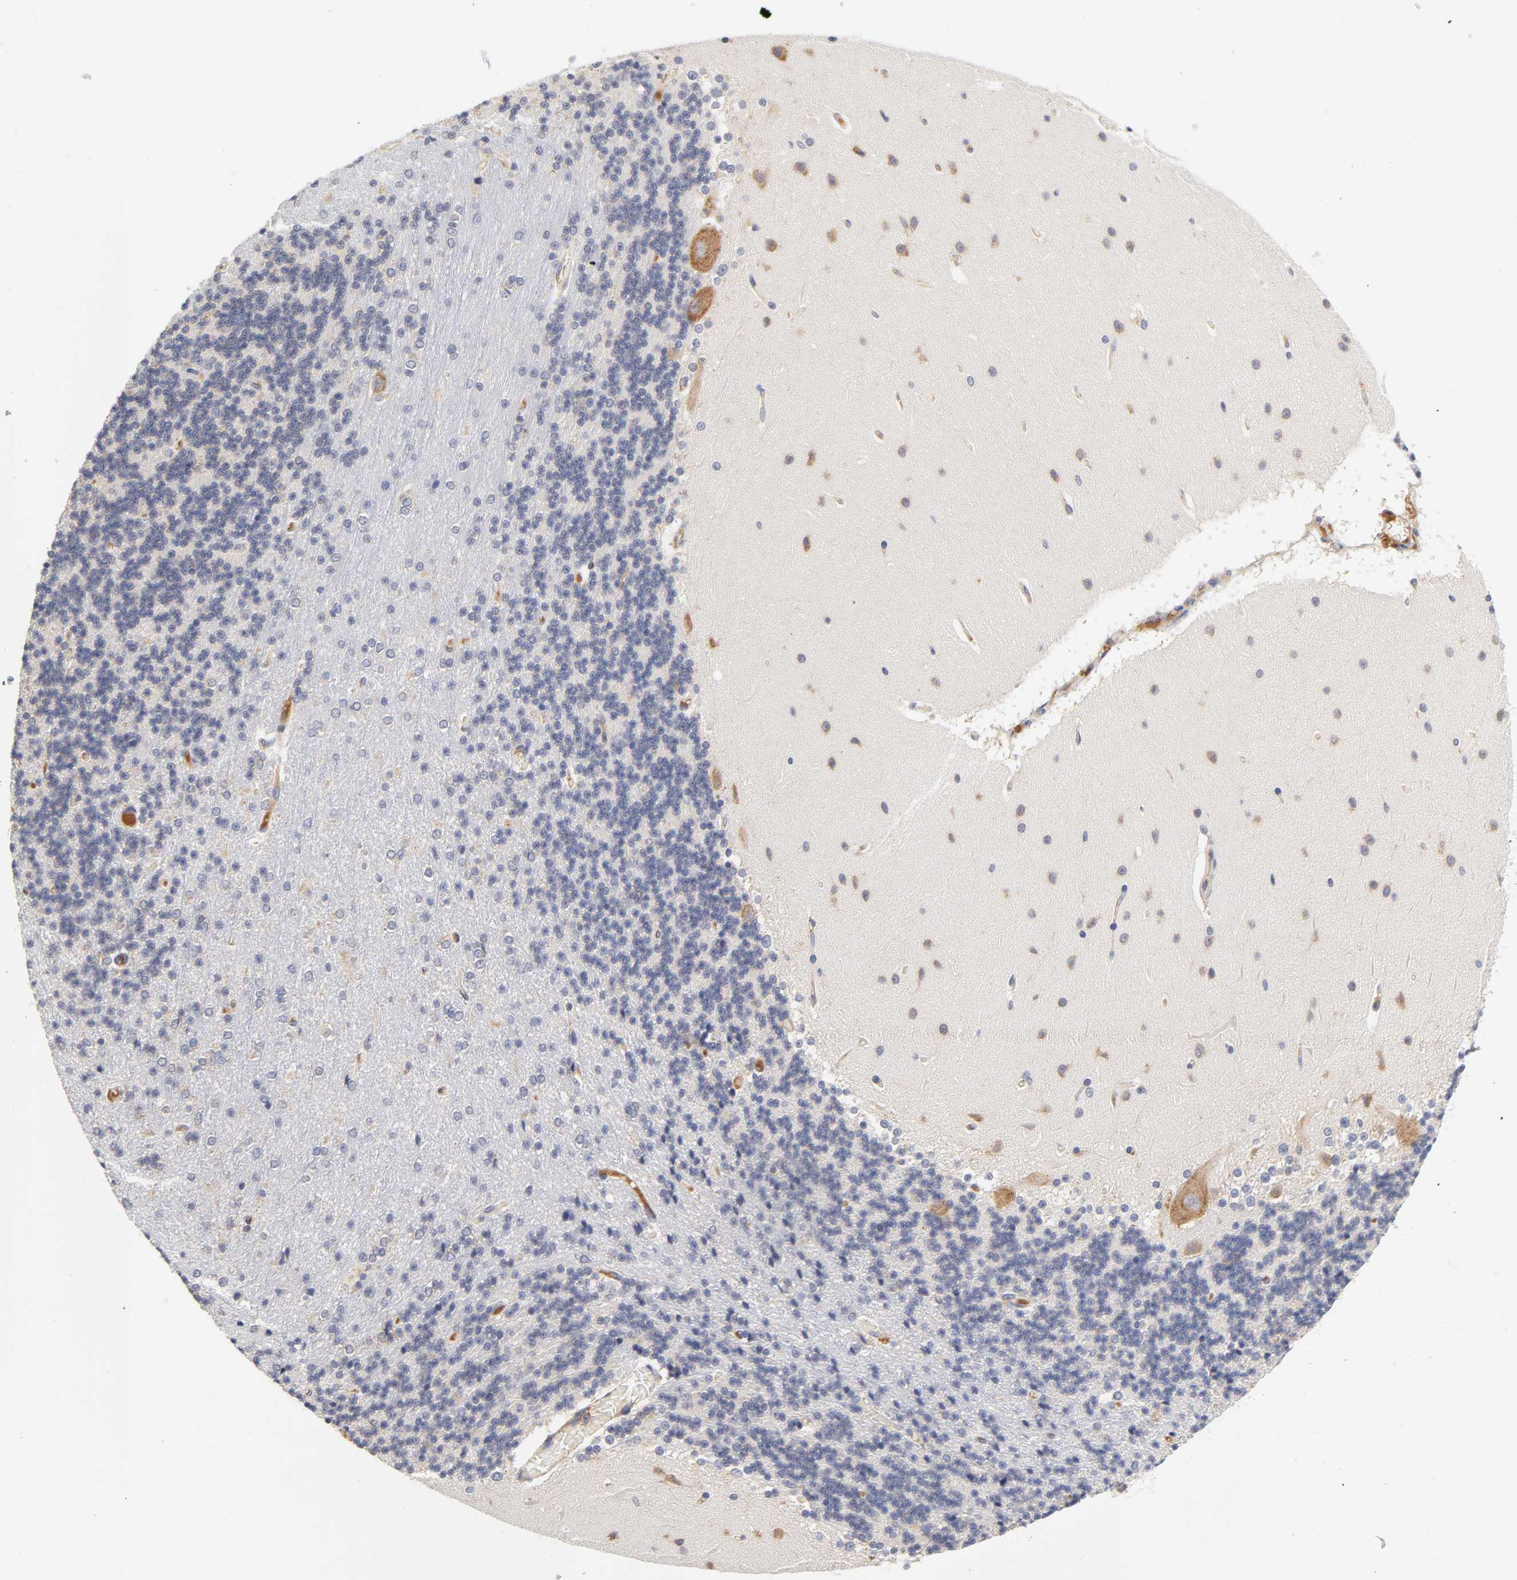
{"staining": {"intensity": "negative", "quantity": "none", "location": "none"}, "tissue": "cerebellum", "cell_type": "Cells in granular layer", "image_type": "normal", "snomed": [{"axis": "morphology", "description": "Normal tissue, NOS"}, {"axis": "topography", "description": "Cerebellum"}], "caption": "Immunohistochemistry (IHC) photomicrograph of unremarkable cerebellum: cerebellum stained with DAB demonstrates no significant protein positivity in cells in granular layer.", "gene": "RPS29", "patient": {"sex": "female", "age": 54}}